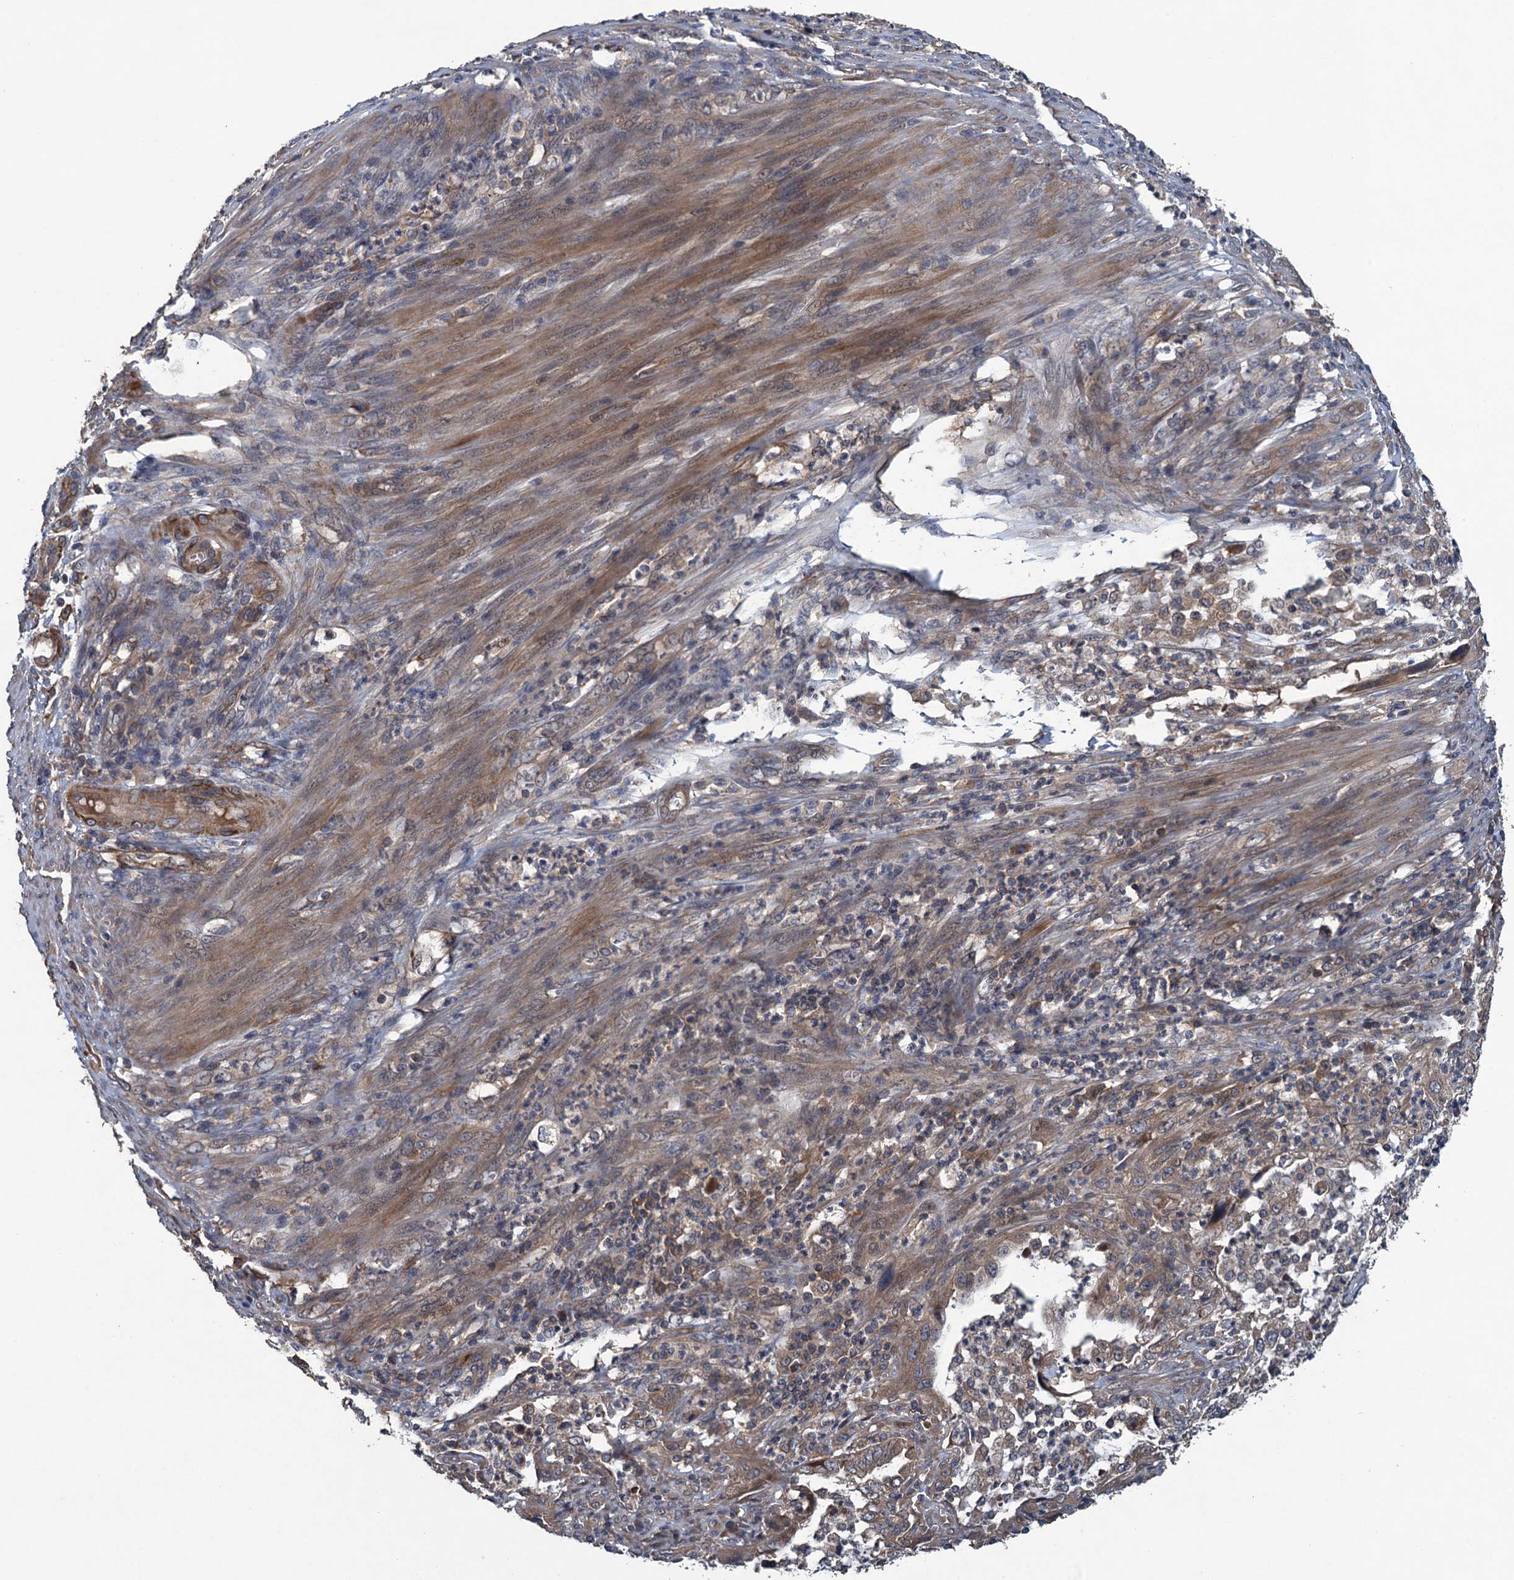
{"staining": {"intensity": "moderate", "quantity": ">75%", "location": "cytoplasmic/membranous"}, "tissue": "endometrial cancer", "cell_type": "Tumor cells", "image_type": "cancer", "snomed": [{"axis": "morphology", "description": "Adenocarcinoma, NOS"}, {"axis": "topography", "description": "Endometrium"}], "caption": "This image shows immunohistochemistry staining of endometrial cancer, with medium moderate cytoplasmic/membranous expression in about >75% of tumor cells.", "gene": "CNTN5", "patient": {"sex": "female", "age": 51}}